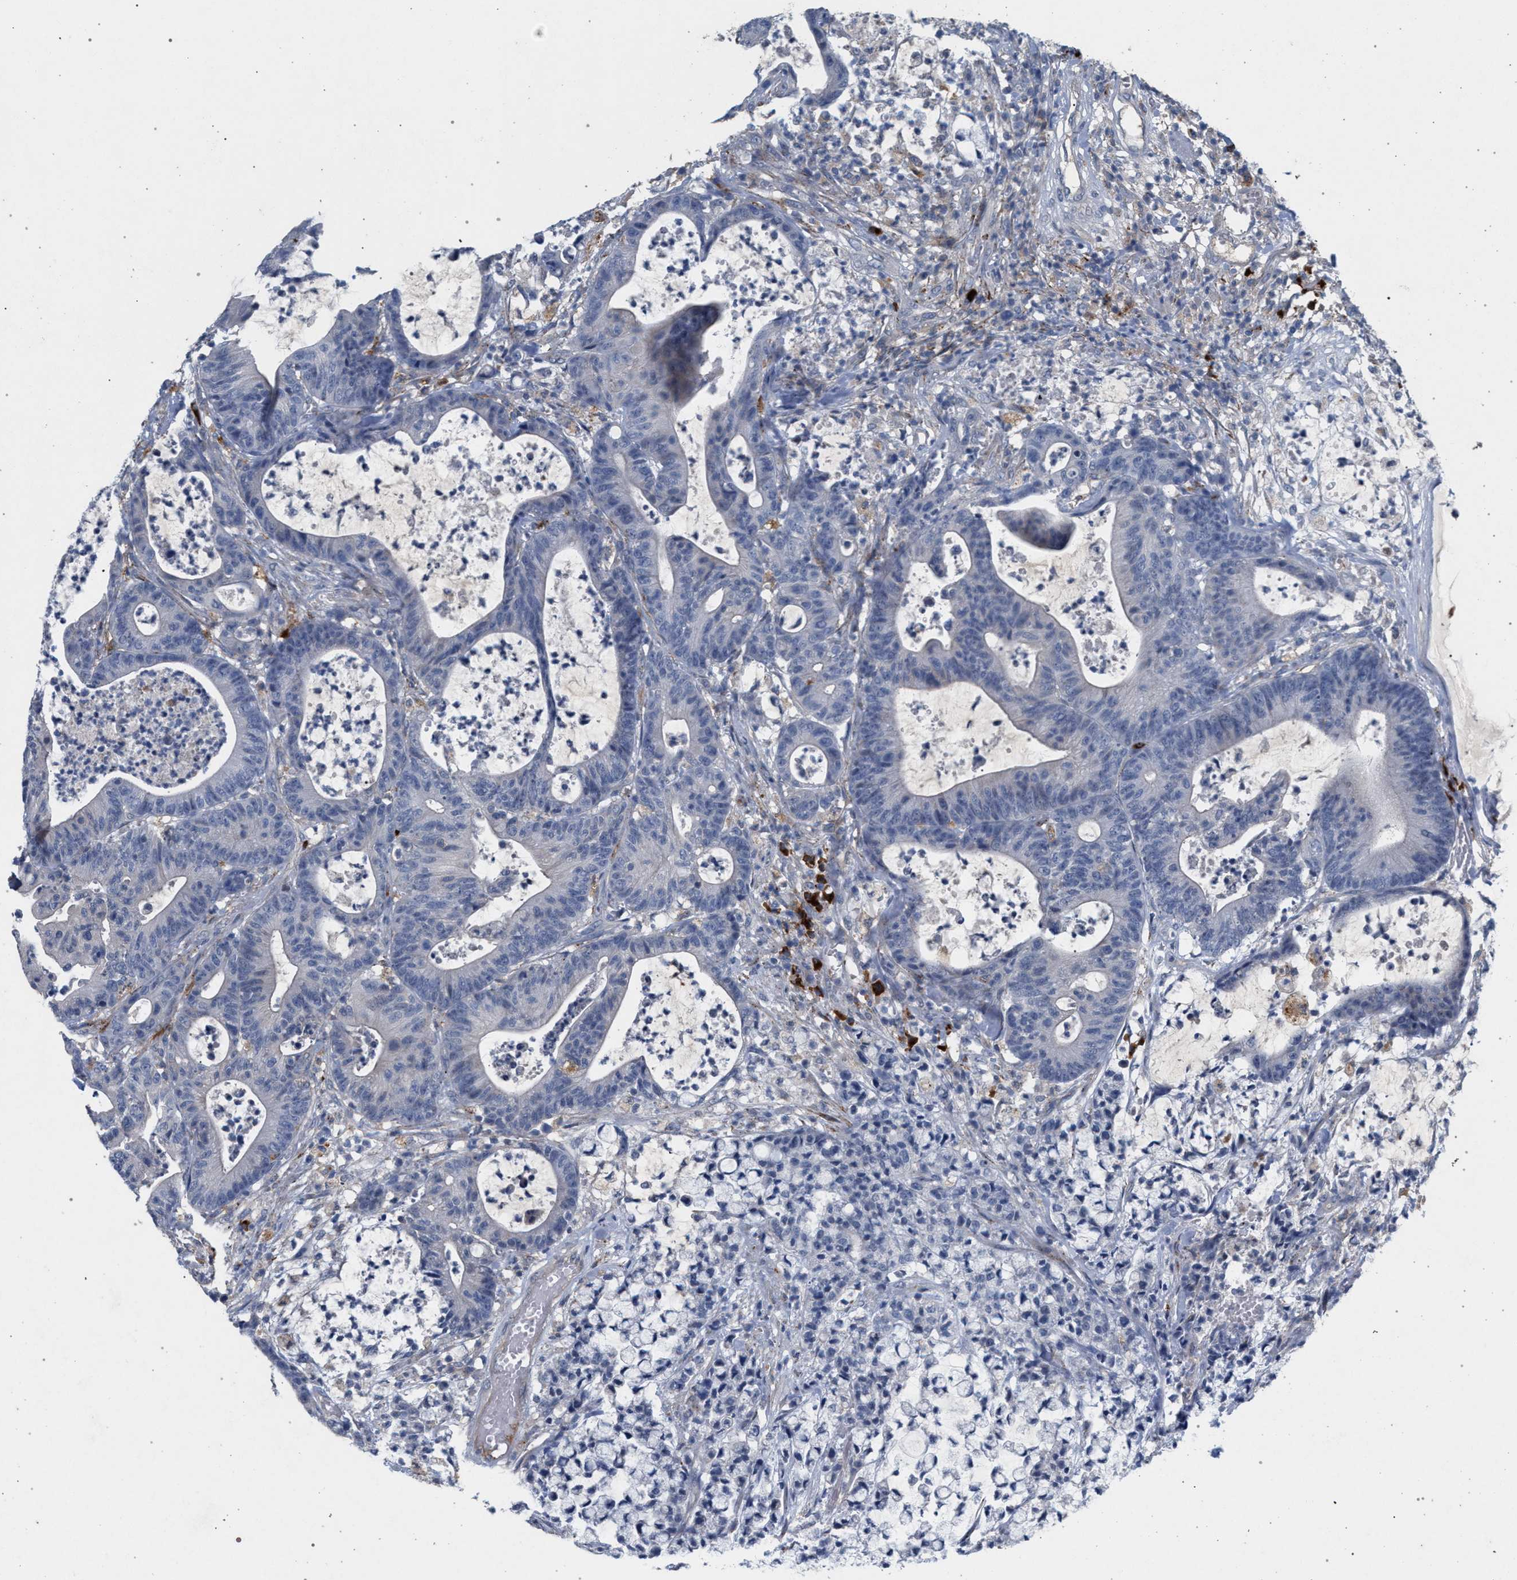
{"staining": {"intensity": "negative", "quantity": "none", "location": "none"}, "tissue": "colorectal cancer", "cell_type": "Tumor cells", "image_type": "cancer", "snomed": [{"axis": "morphology", "description": "Adenocarcinoma, NOS"}, {"axis": "topography", "description": "Colon"}], "caption": "The histopathology image exhibits no significant positivity in tumor cells of colorectal cancer (adenocarcinoma).", "gene": "MAMDC2", "patient": {"sex": "female", "age": 84}}